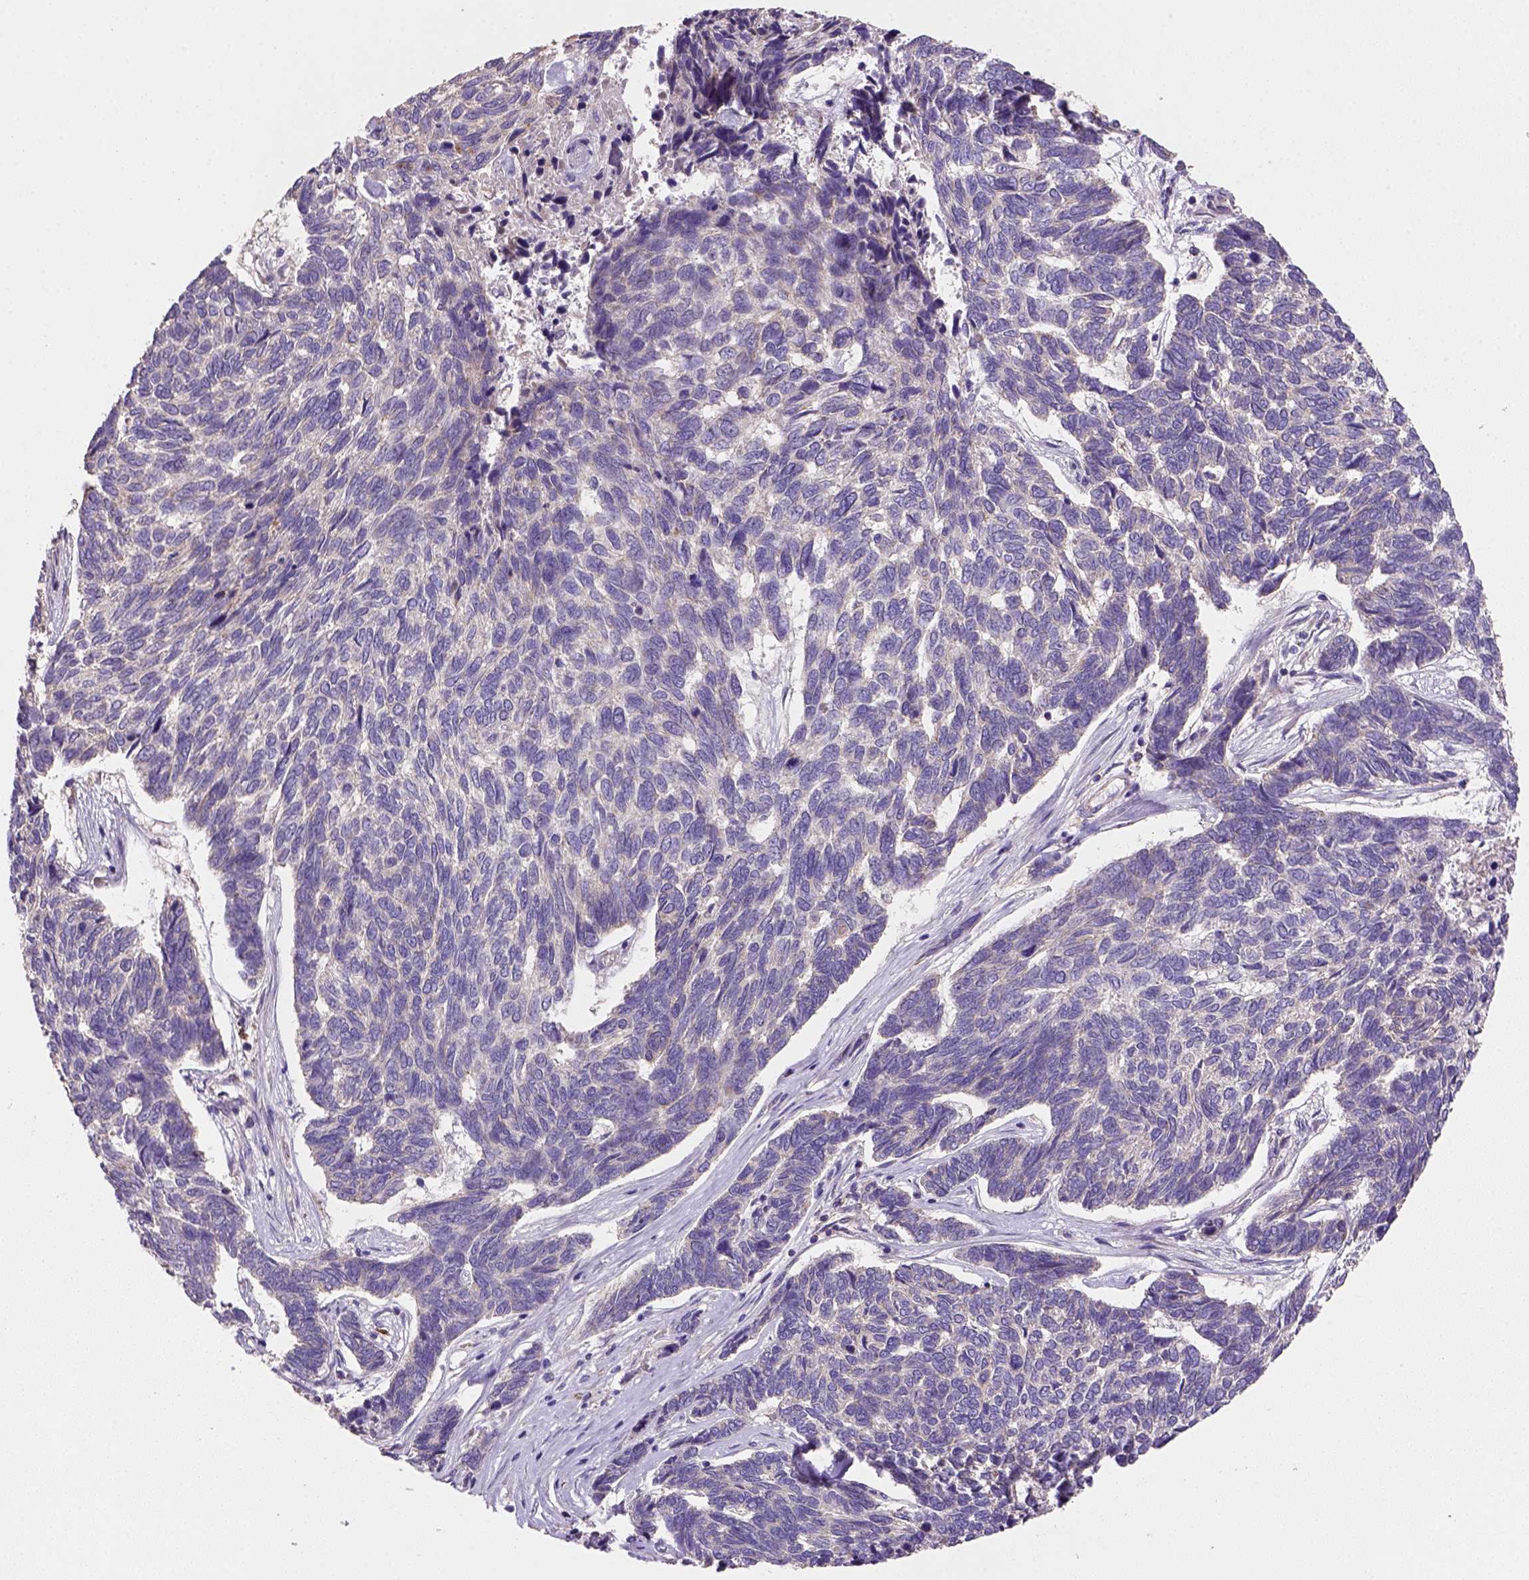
{"staining": {"intensity": "negative", "quantity": "none", "location": "none"}, "tissue": "skin cancer", "cell_type": "Tumor cells", "image_type": "cancer", "snomed": [{"axis": "morphology", "description": "Basal cell carcinoma"}, {"axis": "topography", "description": "Skin"}], "caption": "IHC photomicrograph of neoplastic tissue: human skin cancer stained with DAB (3,3'-diaminobenzidine) demonstrates no significant protein expression in tumor cells. (DAB (3,3'-diaminobenzidine) immunohistochemistry visualized using brightfield microscopy, high magnification).", "gene": "HTRA1", "patient": {"sex": "female", "age": 65}}